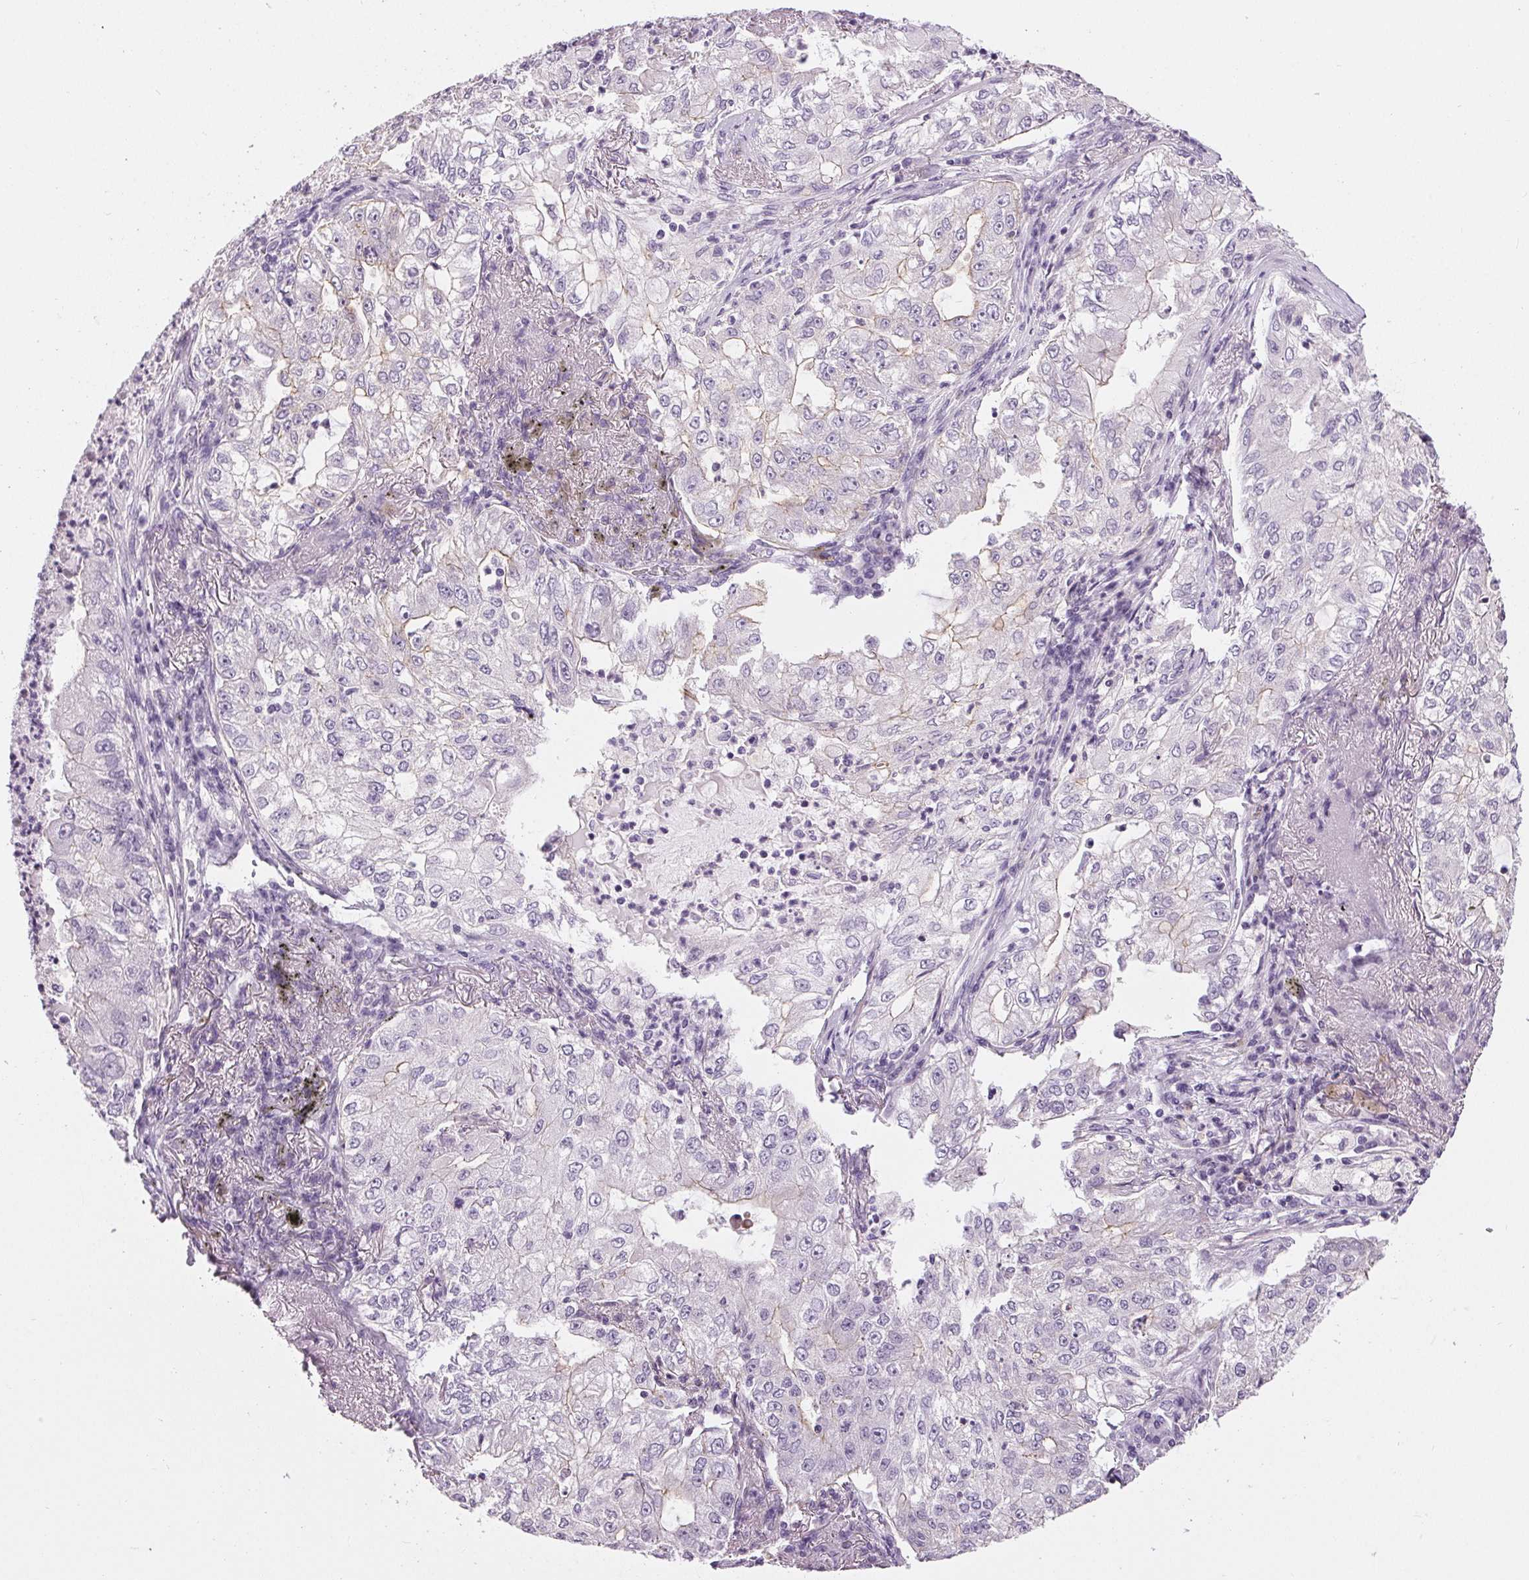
{"staining": {"intensity": "weak", "quantity": "<25%", "location": "cytoplasmic/membranous"}, "tissue": "lung cancer", "cell_type": "Tumor cells", "image_type": "cancer", "snomed": [{"axis": "morphology", "description": "Adenocarcinoma, NOS"}, {"axis": "topography", "description": "Lung"}], "caption": "This is an immunohistochemistry (IHC) histopathology image of human lung cancer (adenocarcinoma). There is no staining in tumor cells.", "gene": "MISP", "patient": {"sex": "female", "age": 73}}